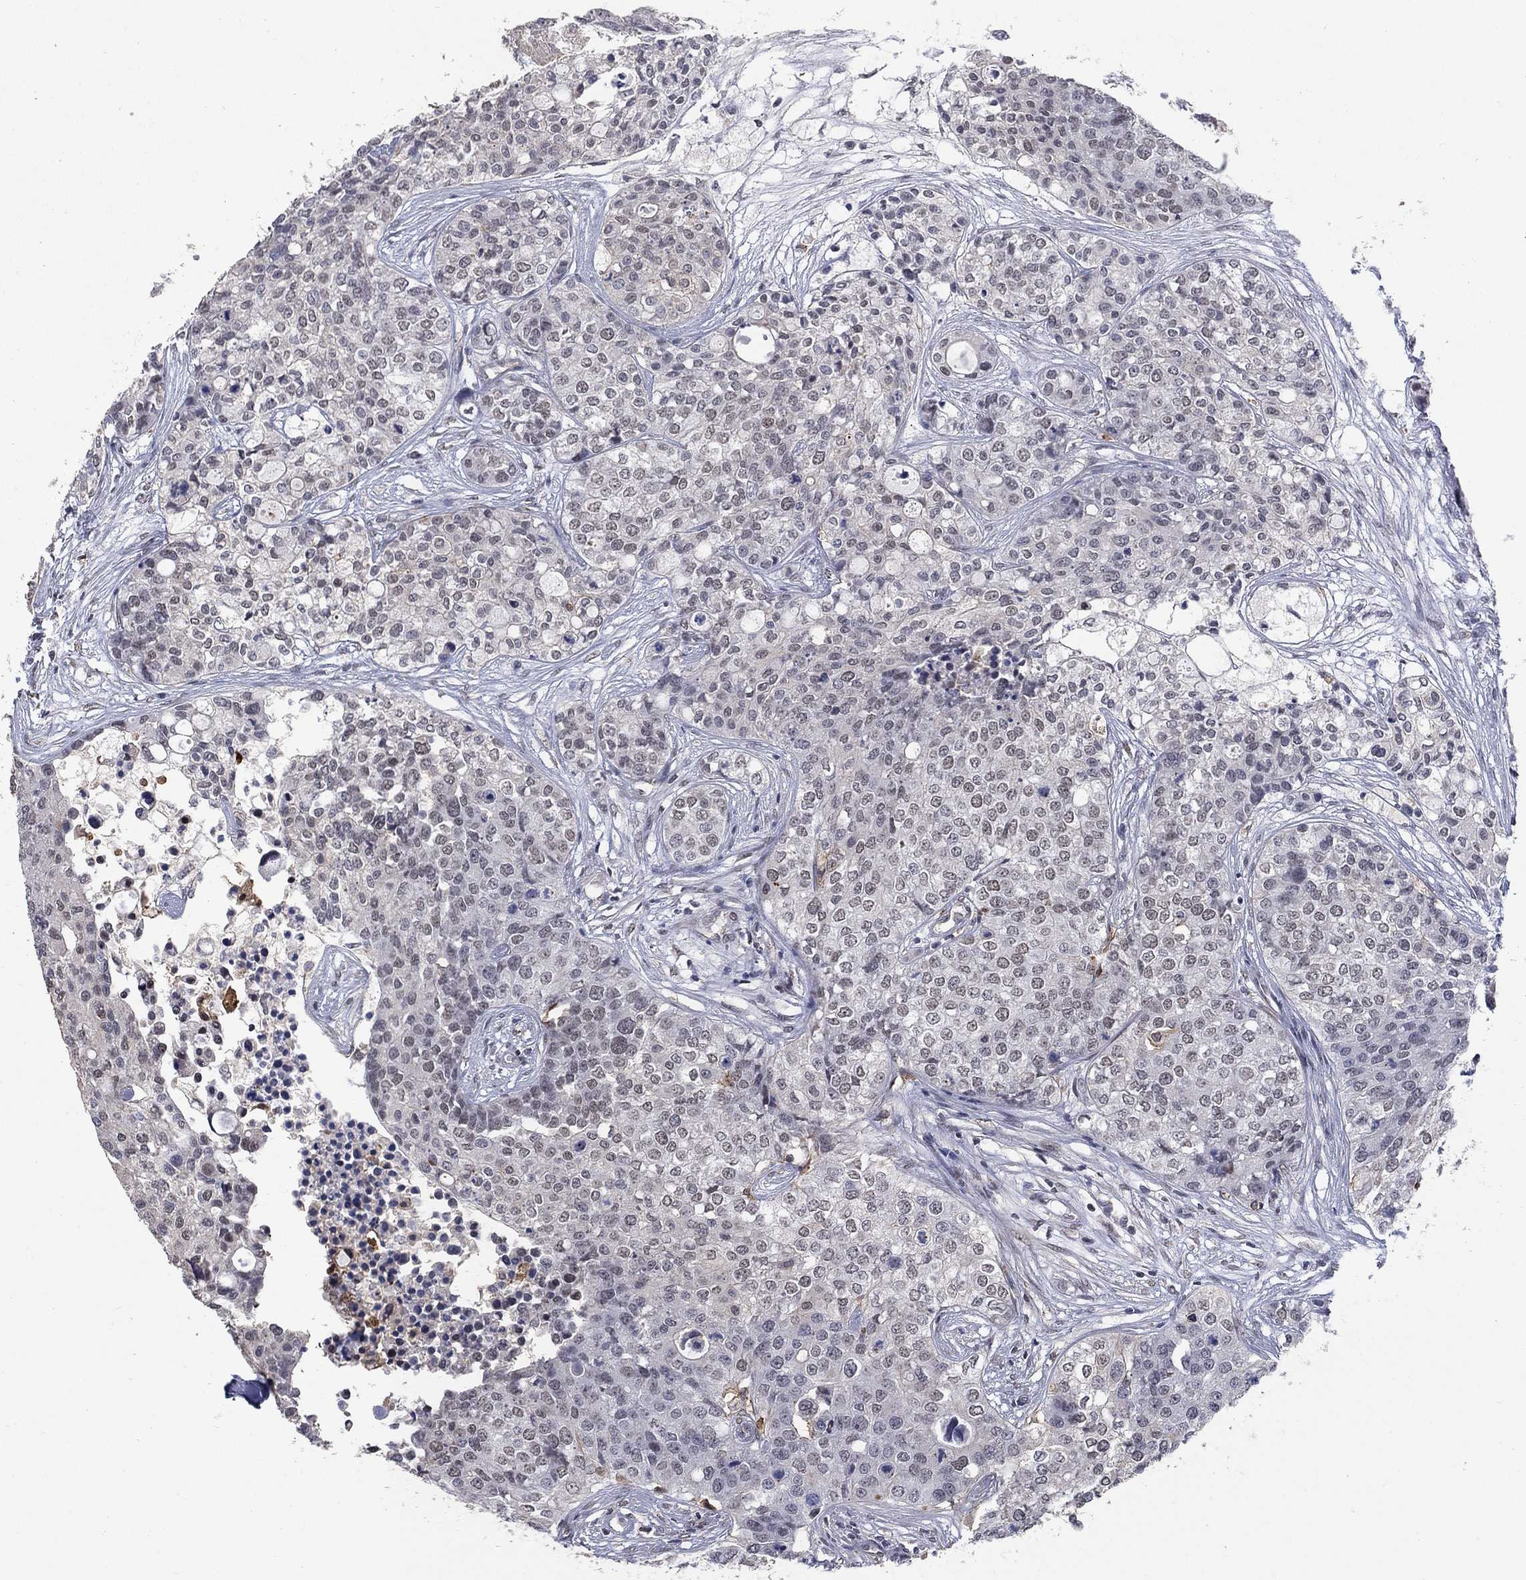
{"staining": {"intensity": "negative", "quantity": "none", "location": "none"}, "tissue": "carcinoid", "cell_type": "Tumor cells", "image_type": "cancer", "snomed": [{"axis": "morphology", "description": "Carcinoid, malignant, NOS"}, {"axis": "topography", "description": "Colon"}], "caption": "This micrograph is of malignant carcinoid stained with immunohistochemistry (IHC) to label a protein in brown with the nuclei are counter-stained blue. There is no expression in tumor cells.", "gene": "GRIA3", "patient": {"sex": "male", "age": 81}}